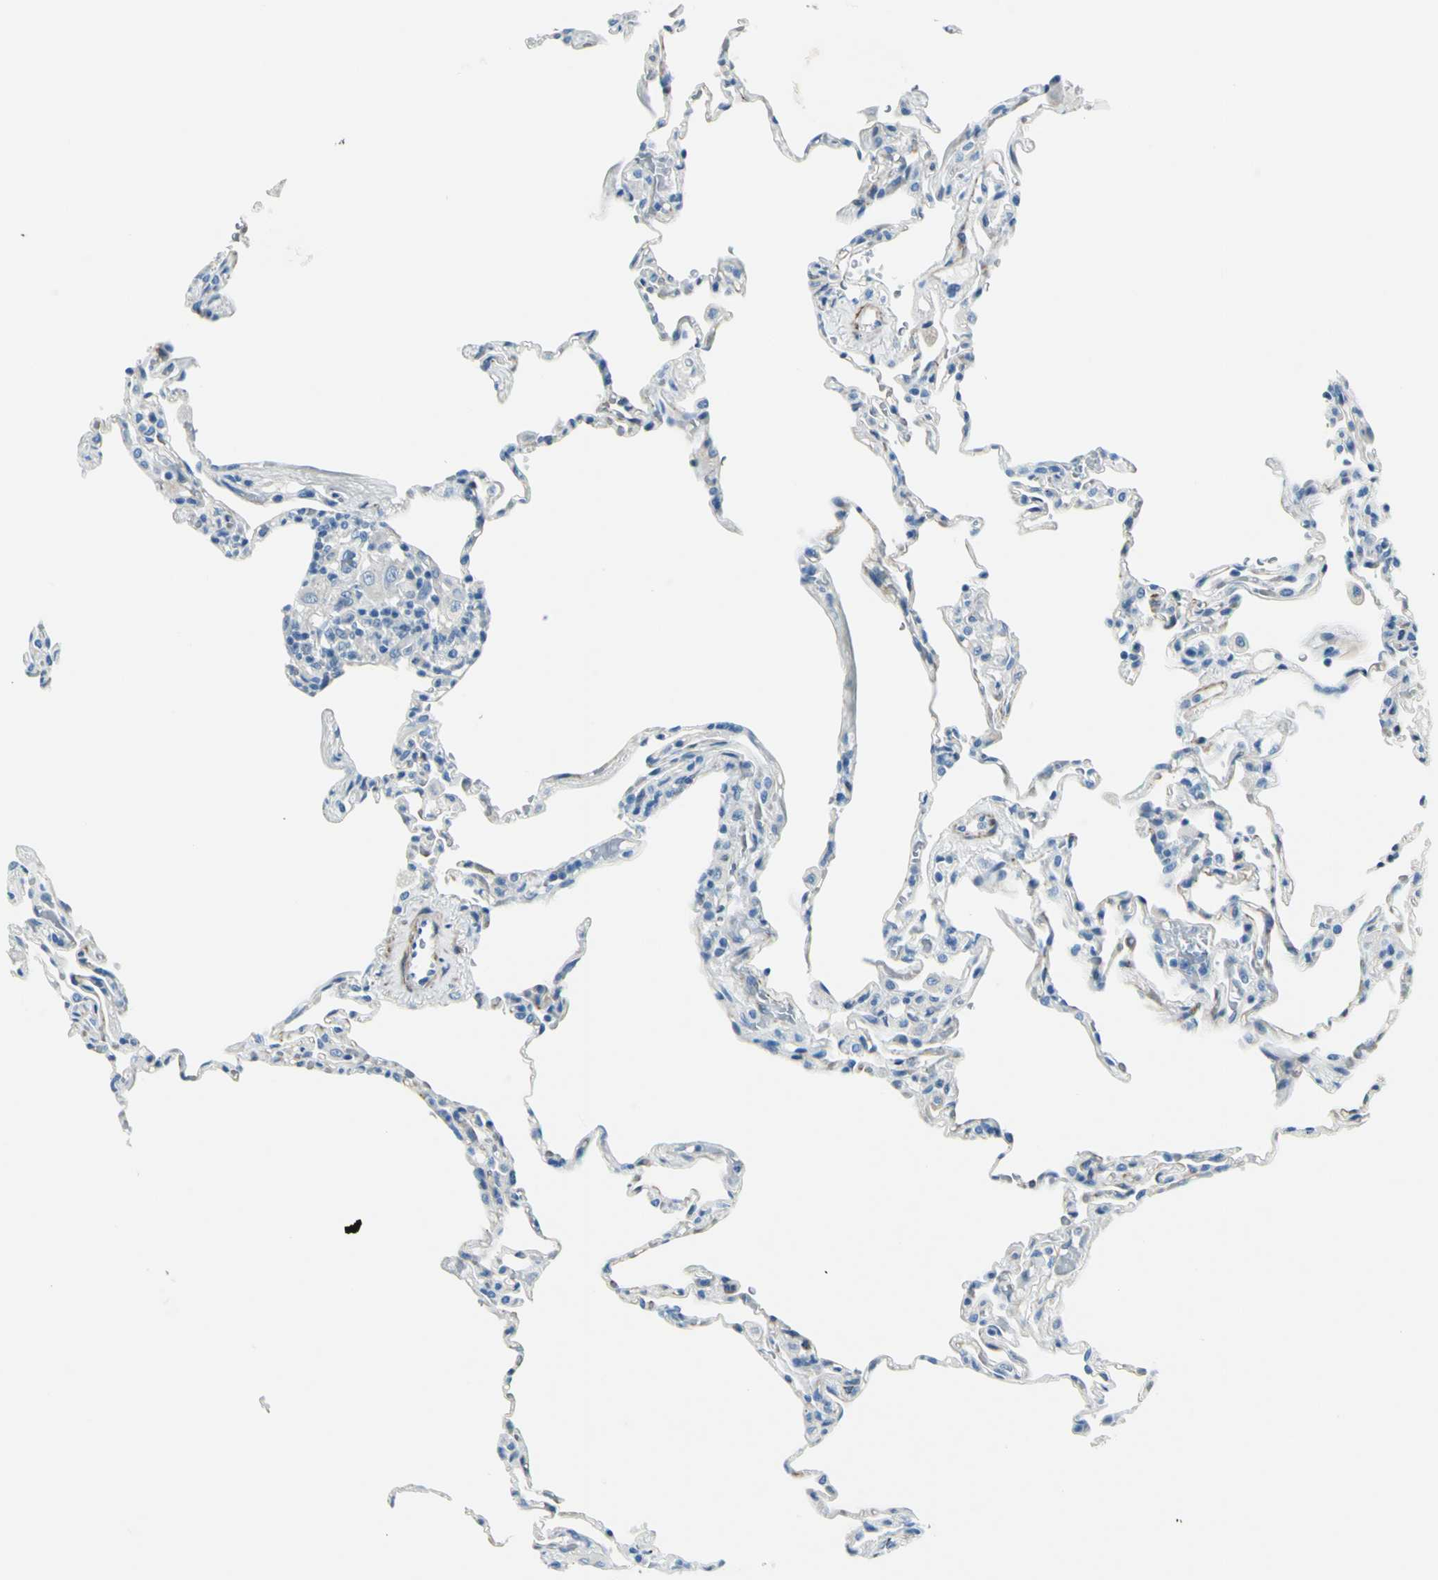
{"staining": {"intensity": "negative", "quantity": "none", "location": "none"}, "tissue": "lung", "cell_type": "Alveolar cells", "image_type": "normal", "snomed": [{"axis": "morphology", "description": "Normal tissue, NOS"}, {"axis": "topography", "description": "Lung"}], "caption": "This histopathology image is of unremarkable lung stained with immunohistochemistry to label a protein in brown with the nuclei are counter-stained blue. There is no expression in alveolar cells.", "gene": "CDH15", "patient": {"sex": "male", "age": 59}}